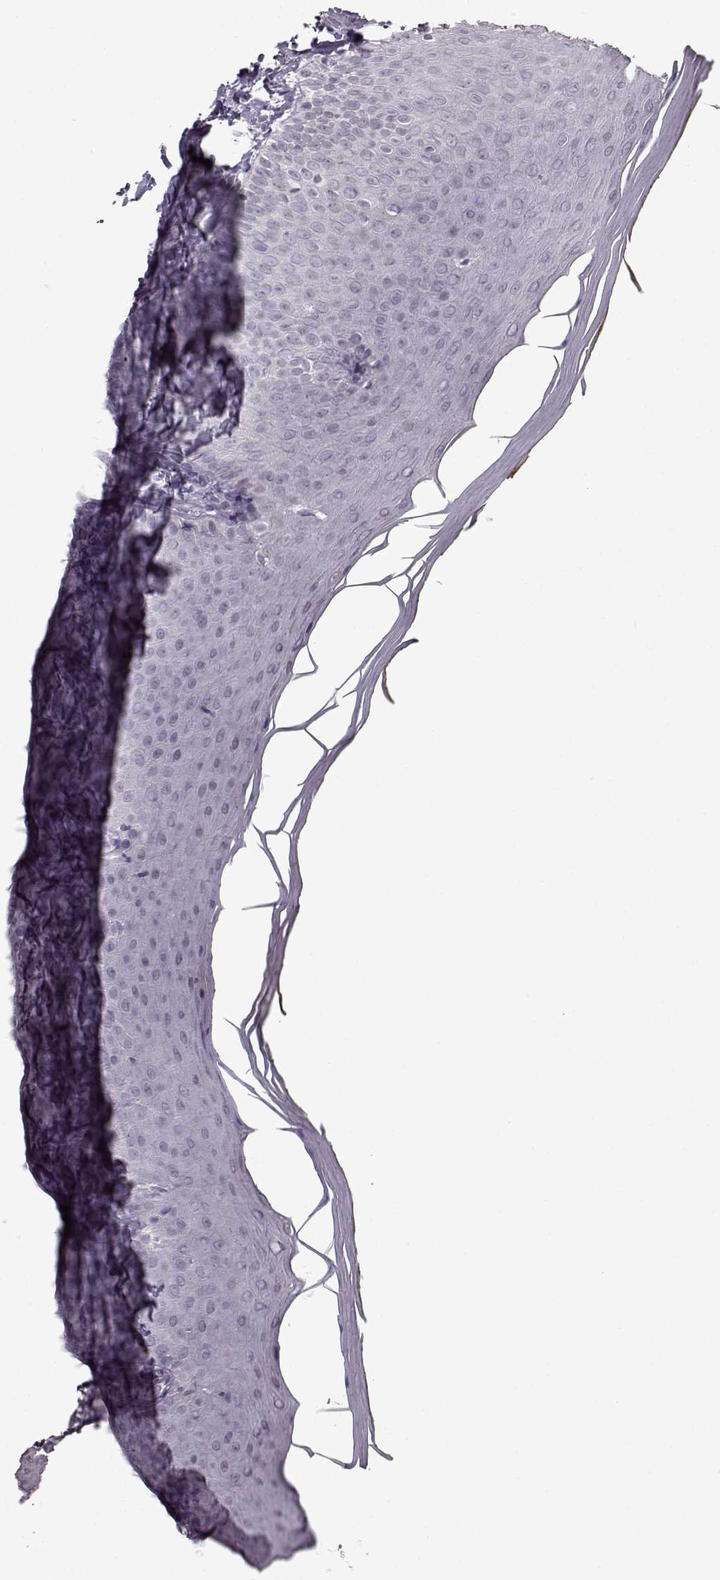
{"staining": {"intensity": "negative", "quantity": "none", "location": "none"}, "tissue": "oral mucosa", "cell_type": "Squamous epithelial cells", "image_type": "normal", "snomed": [{"axis": "morphology", "description": "Normal tissue, NOS"}, {"axis": "topography", "description": "Oral tissue"}], "caption": "The photomicrograph displays no significant staining in squamous epithelial cells of oral mucosa. (DAB (3,3'-diaminobenzidine) immunohistochemistry with hematoxylin counter stain).", "gene": "FSHB", "patient": {"sex": "female", "age": 43}}